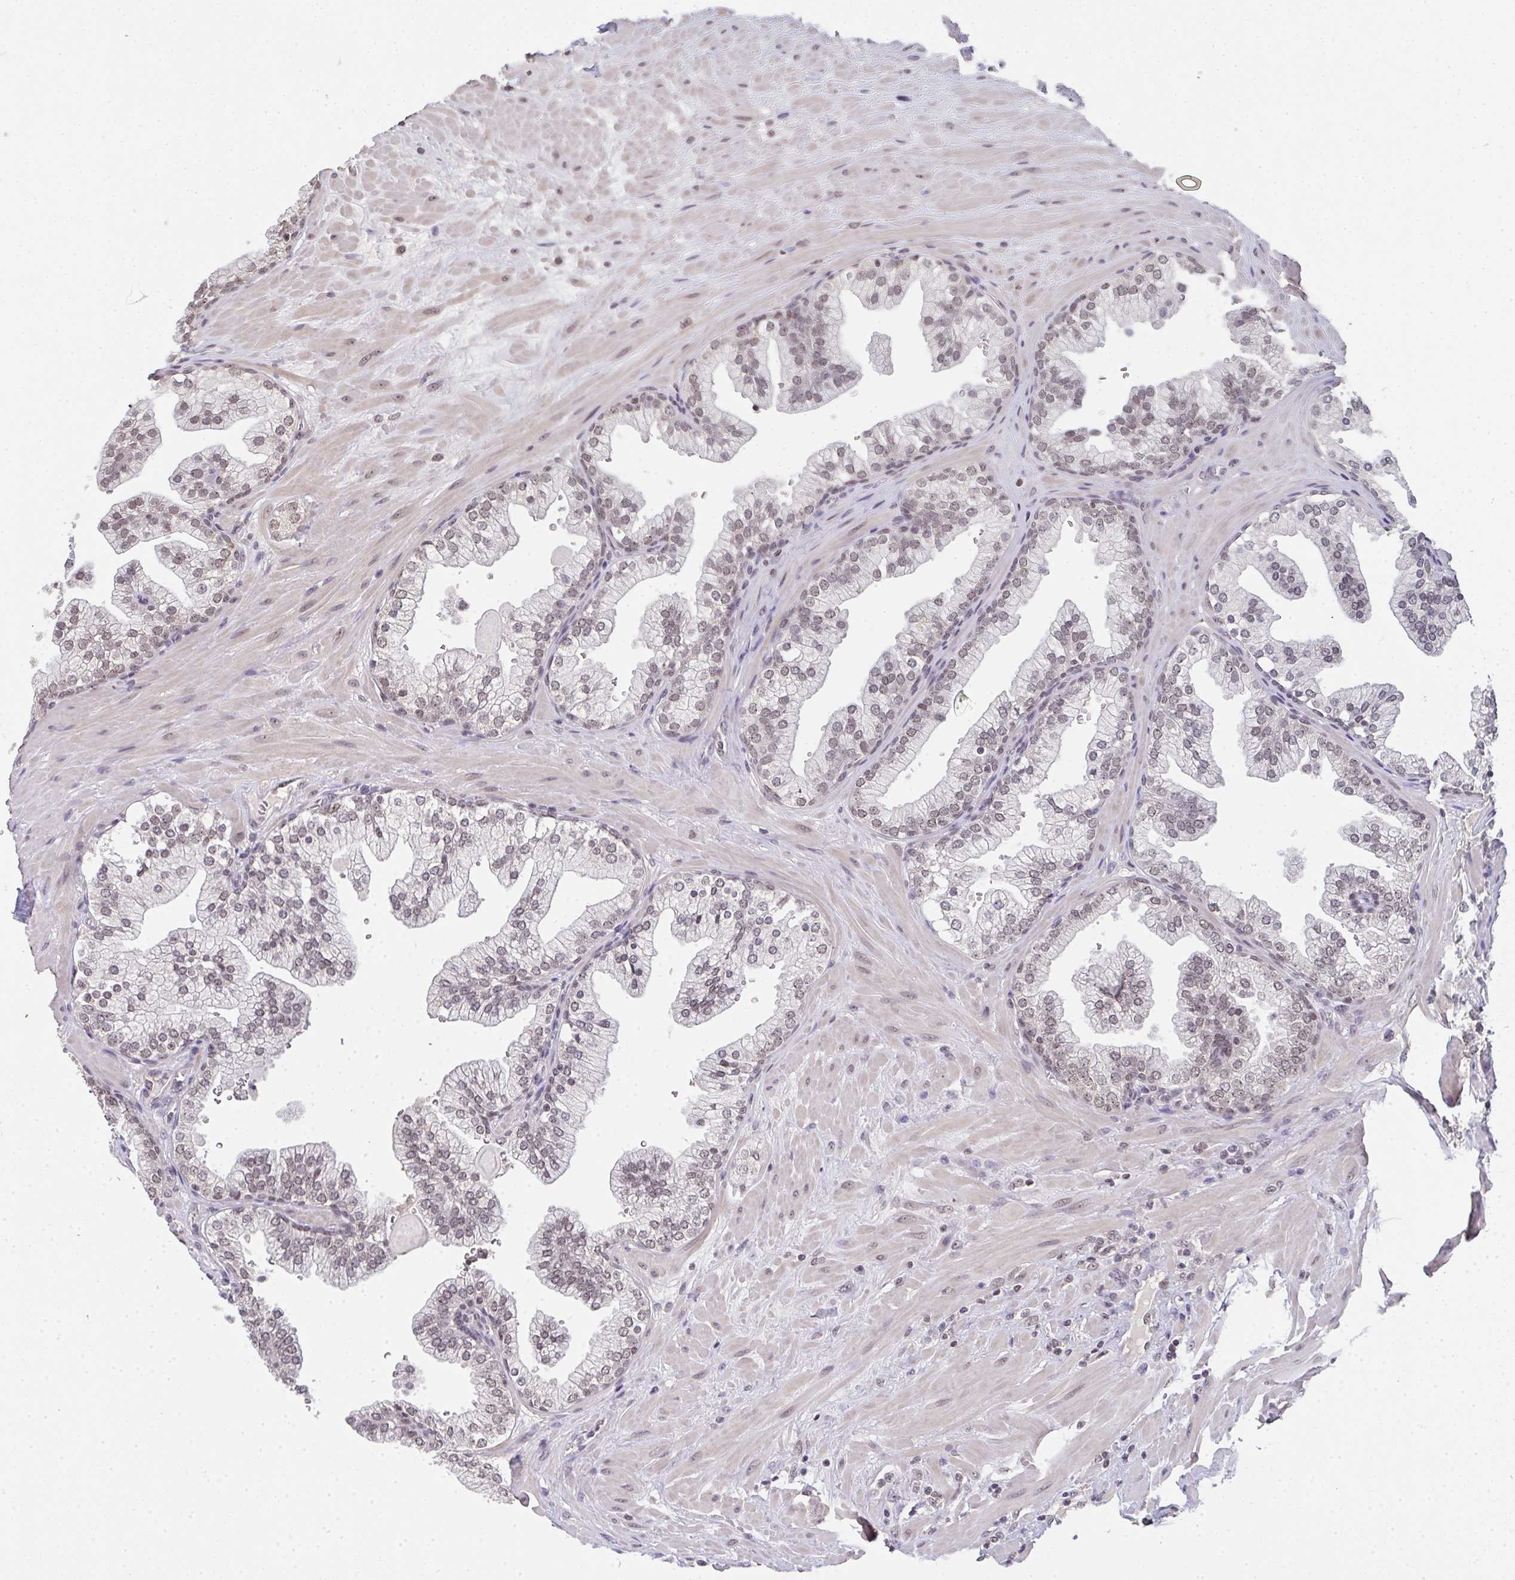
{"staining": {"intensity": "weak", "quantity": ">75%", "location": "nuclear"}, "tissue": "prostate", "cell_type": "Glandular cells", "image_type": "normal", "snomed": [{"axis": "morphology", "description": "Normal tissue, NOS"}, {"axis": "topography", "description": "Prostate"}, {"axis": "topography", "description": "Peripheral nerve tissue"}], "caption": "A brown stain labels weak nuclear staining of a protein in glandular cells of unremarkable human prostate.", "gene": "DKC1", "patient": {"sex": "male", "age": 61}}